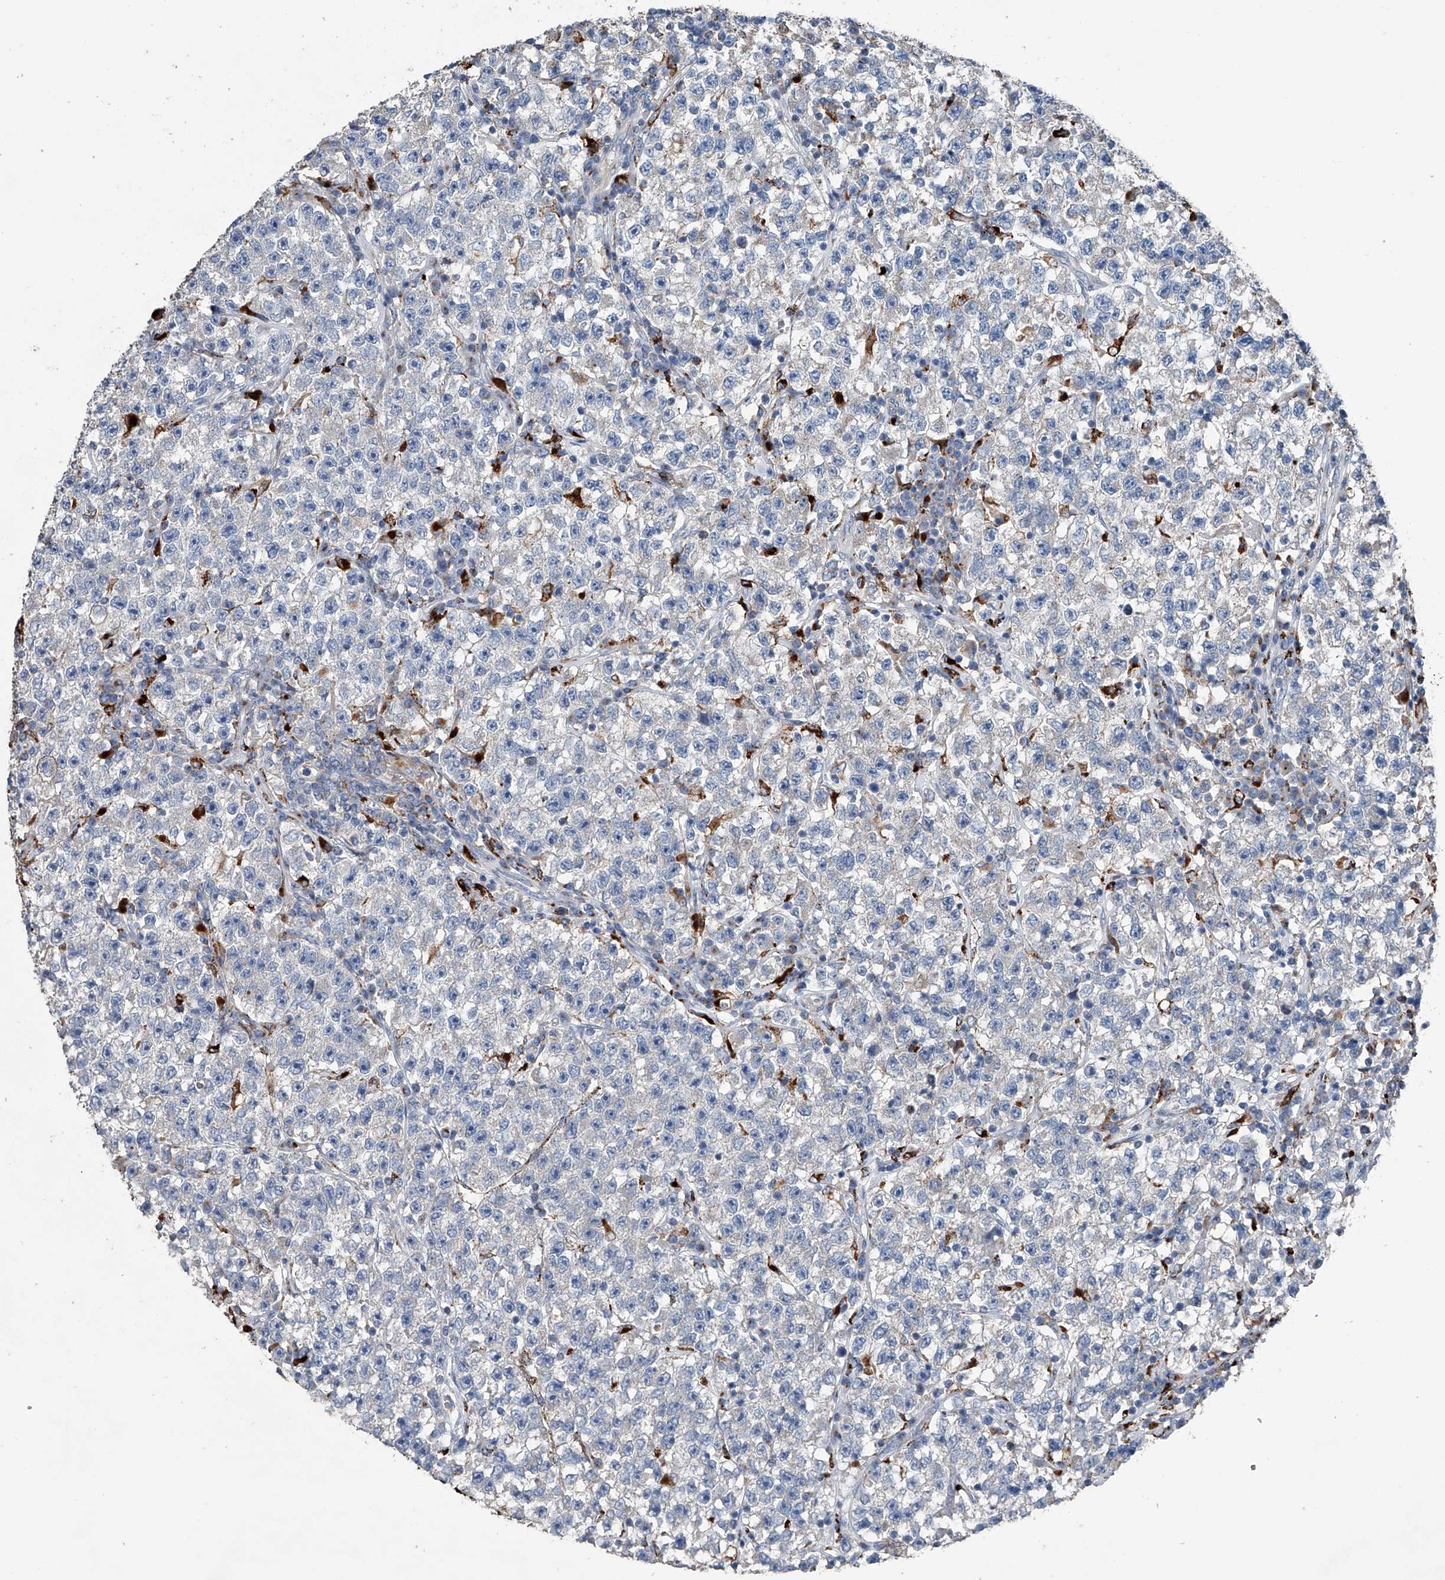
{"staining": {"intensity": "negative", "quantity": "none", "location": "none"}, "tissue": "testis cancer", "cell_type": "Tumor cells", "image_type": "cancer", "snomed": [{"axis": "morphology", "description": "Seminoma, NOS"}, {"axis": "topography", "description": "Testis"}], "caption": "Testis seminoma was stained to show a protein in brown. There is no significant staining in tumor cells. (Brightfield microscopy of DAB IHC at high magnification).", "gene": "ZNF772", "patient": {"sex": "male", "age": 22}}